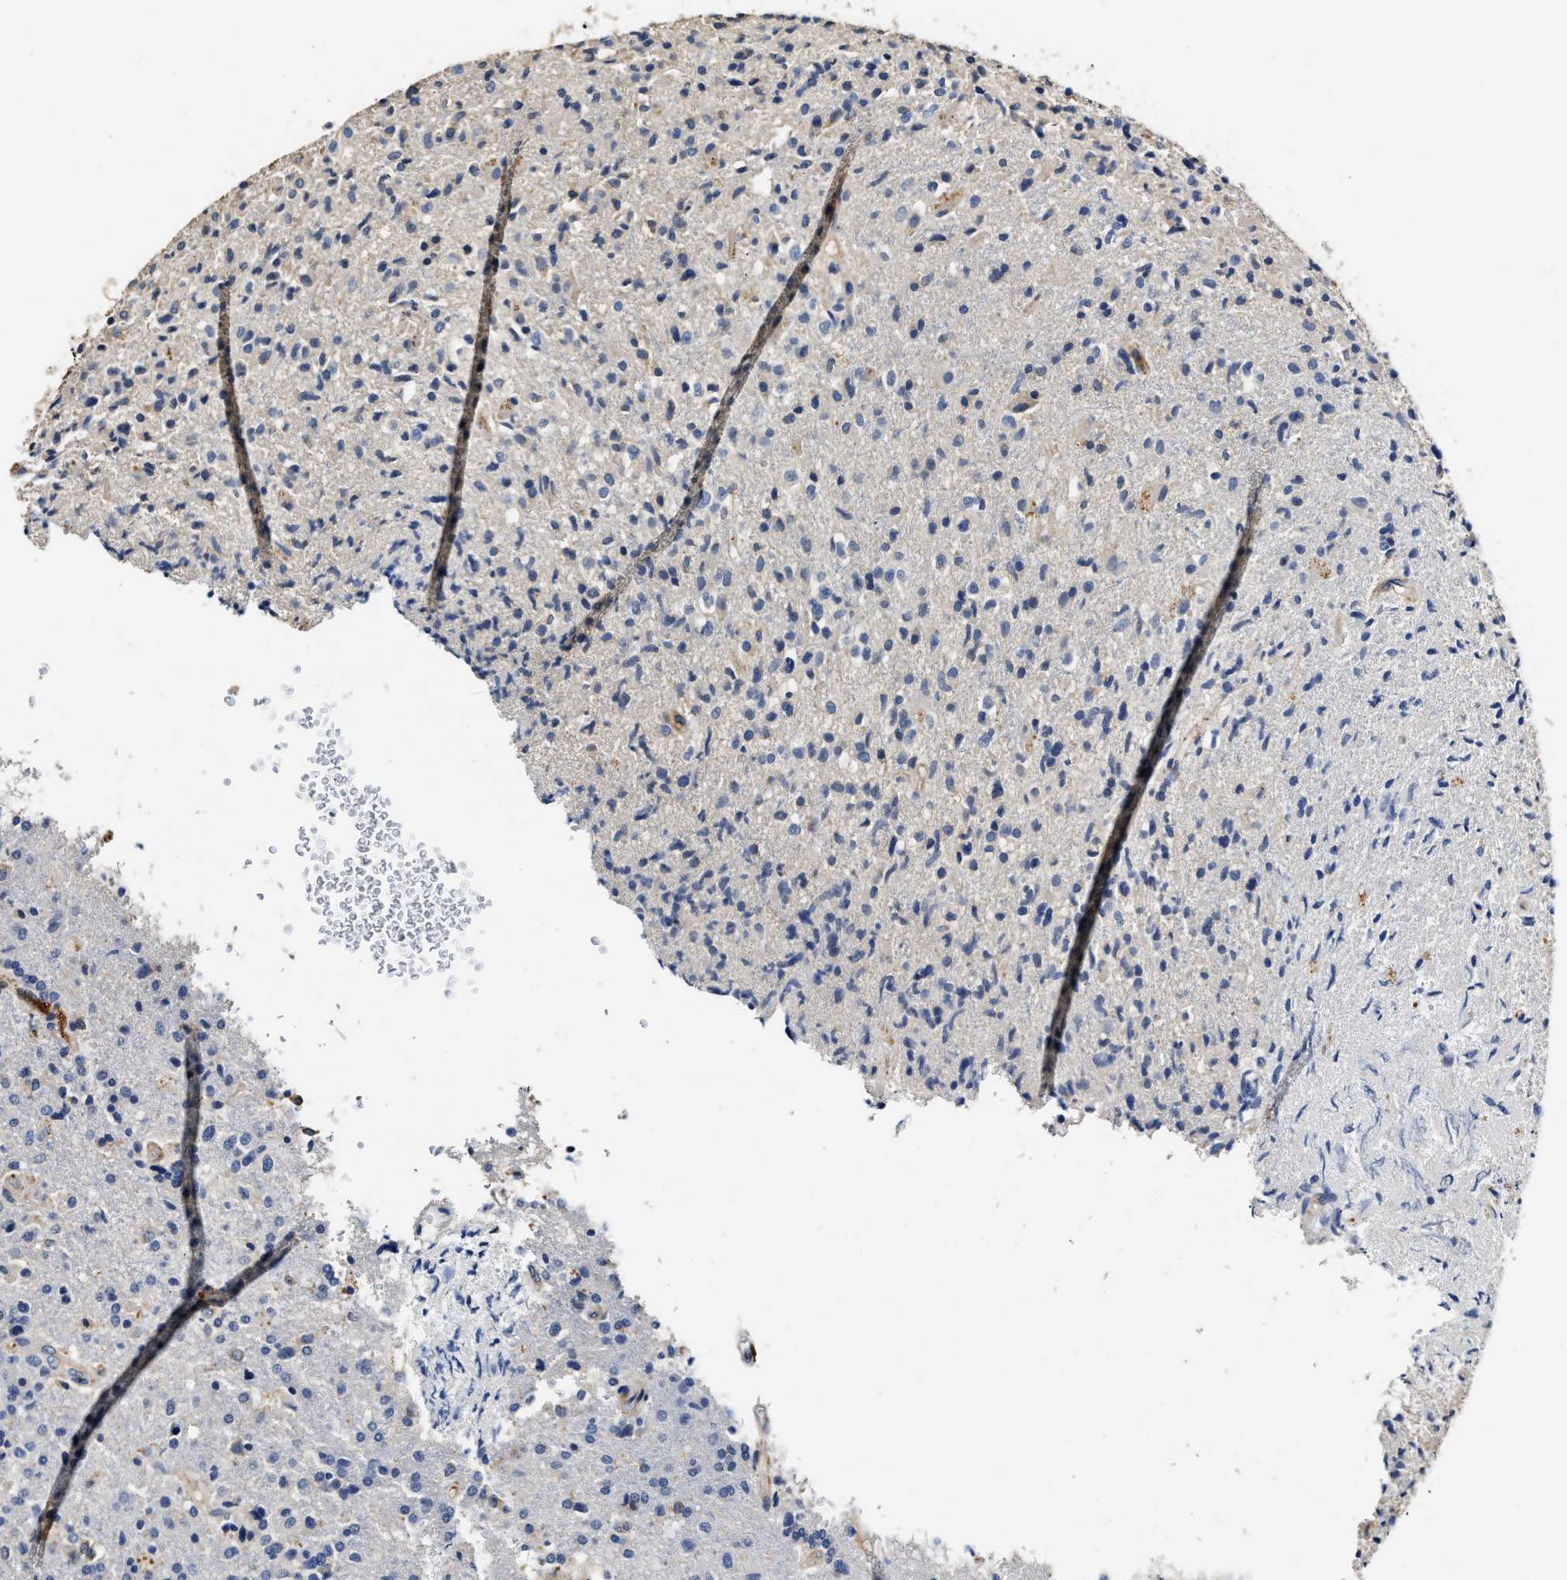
{"staining": {"intensity": "negative", "quantity": "none", "location": "none"}, "tissue": "glioma", "cell_type": "Tumor cells", "image_type": "cancer", "snomed": [{"axis": "morphology", "description": "Glioma, malignant, High grade"}, {"axis": "topography", "description": "Brain"}], "caption": "Image shows no significant protein positivity in tumor cells of glioma. Brightfield microscopy of immunohistochemistry (IHC) stained with DAB (brown) and hematoxylin (blue), captured at high magnification.", "gene": "SLCO2B1", "patient": {"sex": "male", "age": 72}}